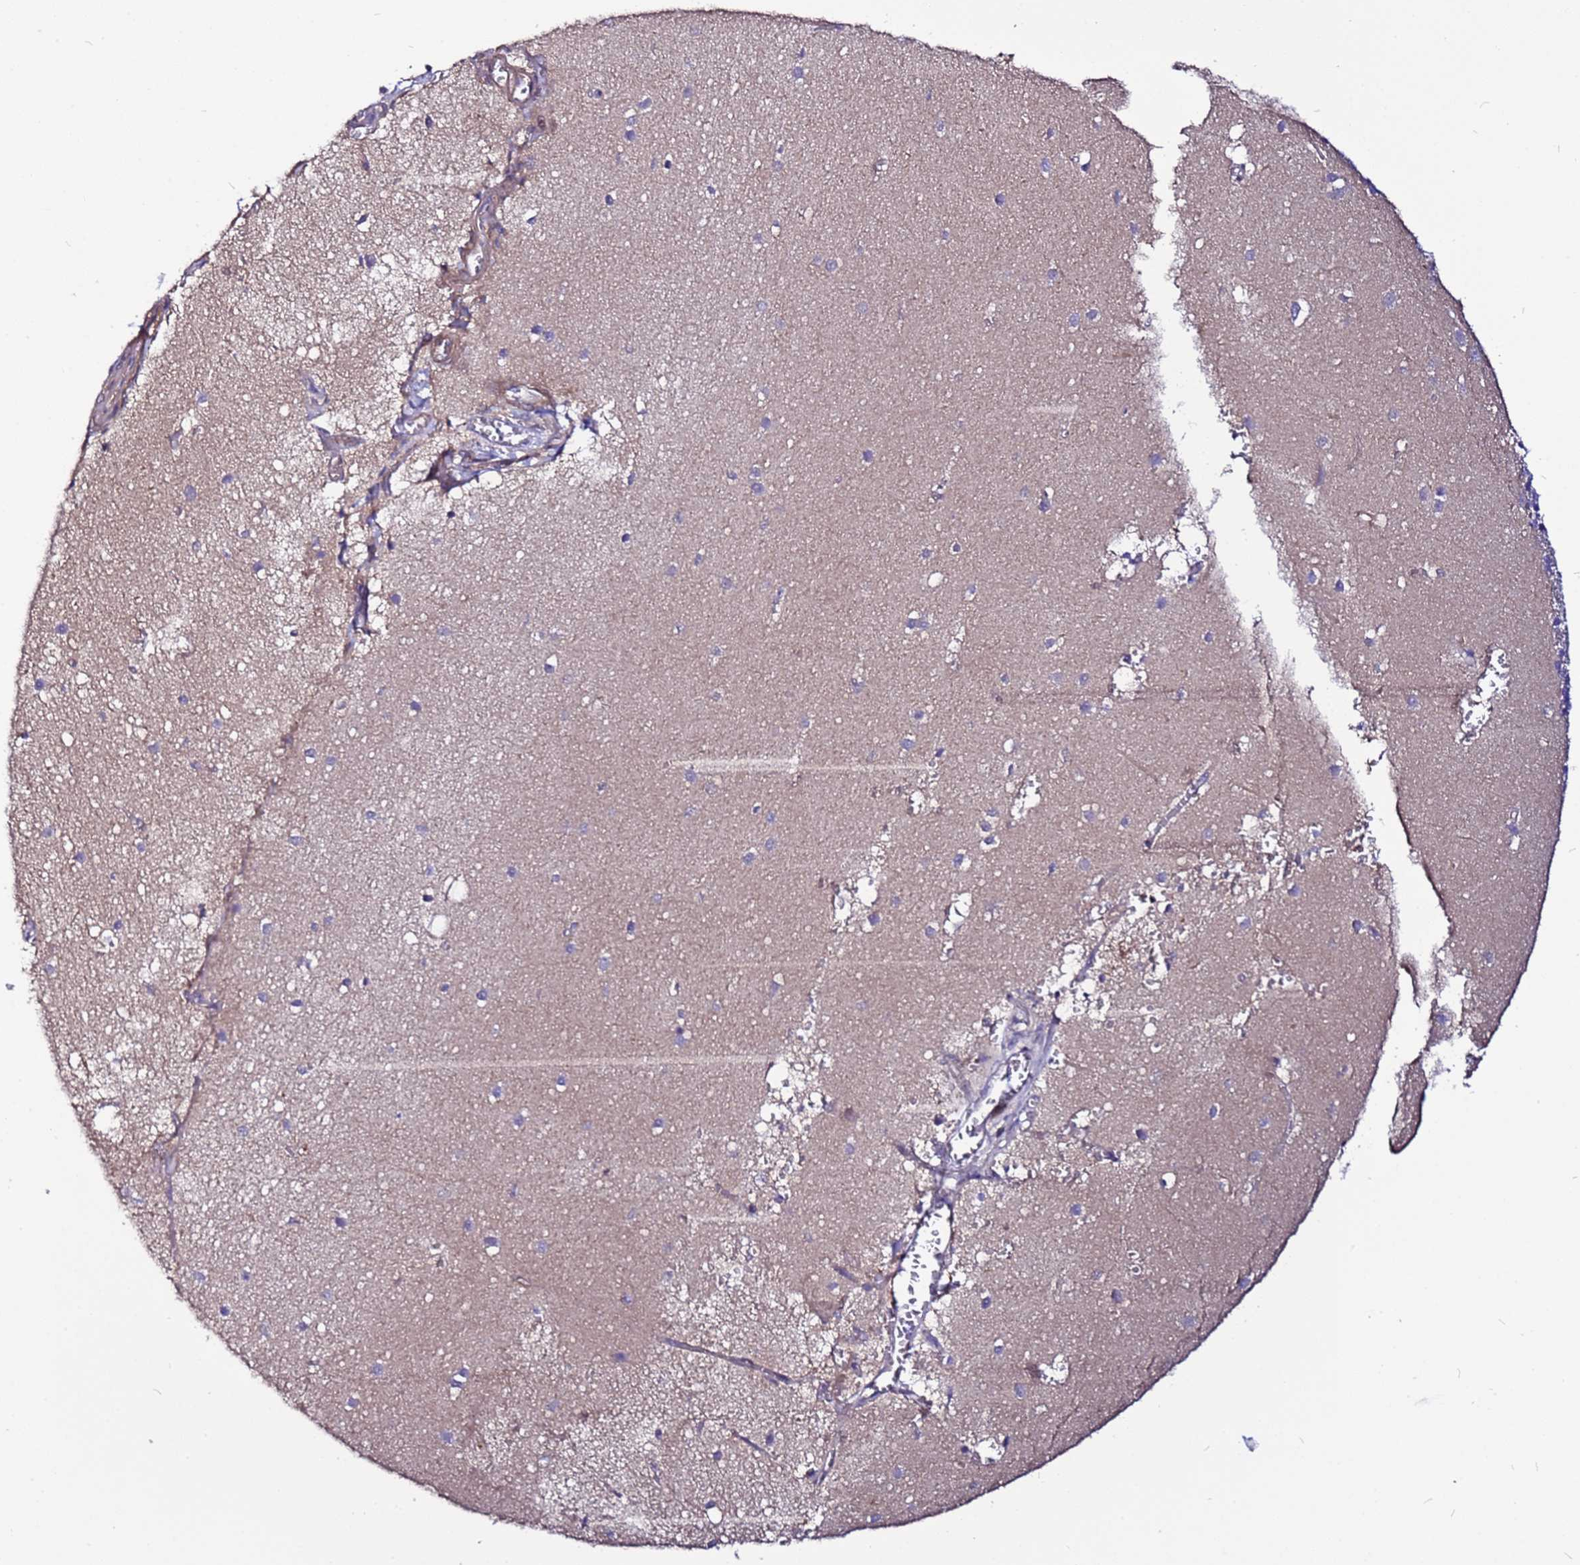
{"staining": {"intensity": "weak", "quantity": "25%-75%", "location": "cytoplasmic/membranous"}, "tissue": "cerebellum", "cell_type": "Cells in granular layer", "image_type": "normal", "snomed": [{"axis": "morphology", "description": "Normal tissue, NOS"}, {"axis": "topography", "description": "Cerebellum"}], "caption": "A brown stain labels weak cytoplasmic/membranous positivity of a protein in cells in granular layer of benign human cerebellum.", "gene": "STK38L", "patient": {"sex": "male", "age": 54}}